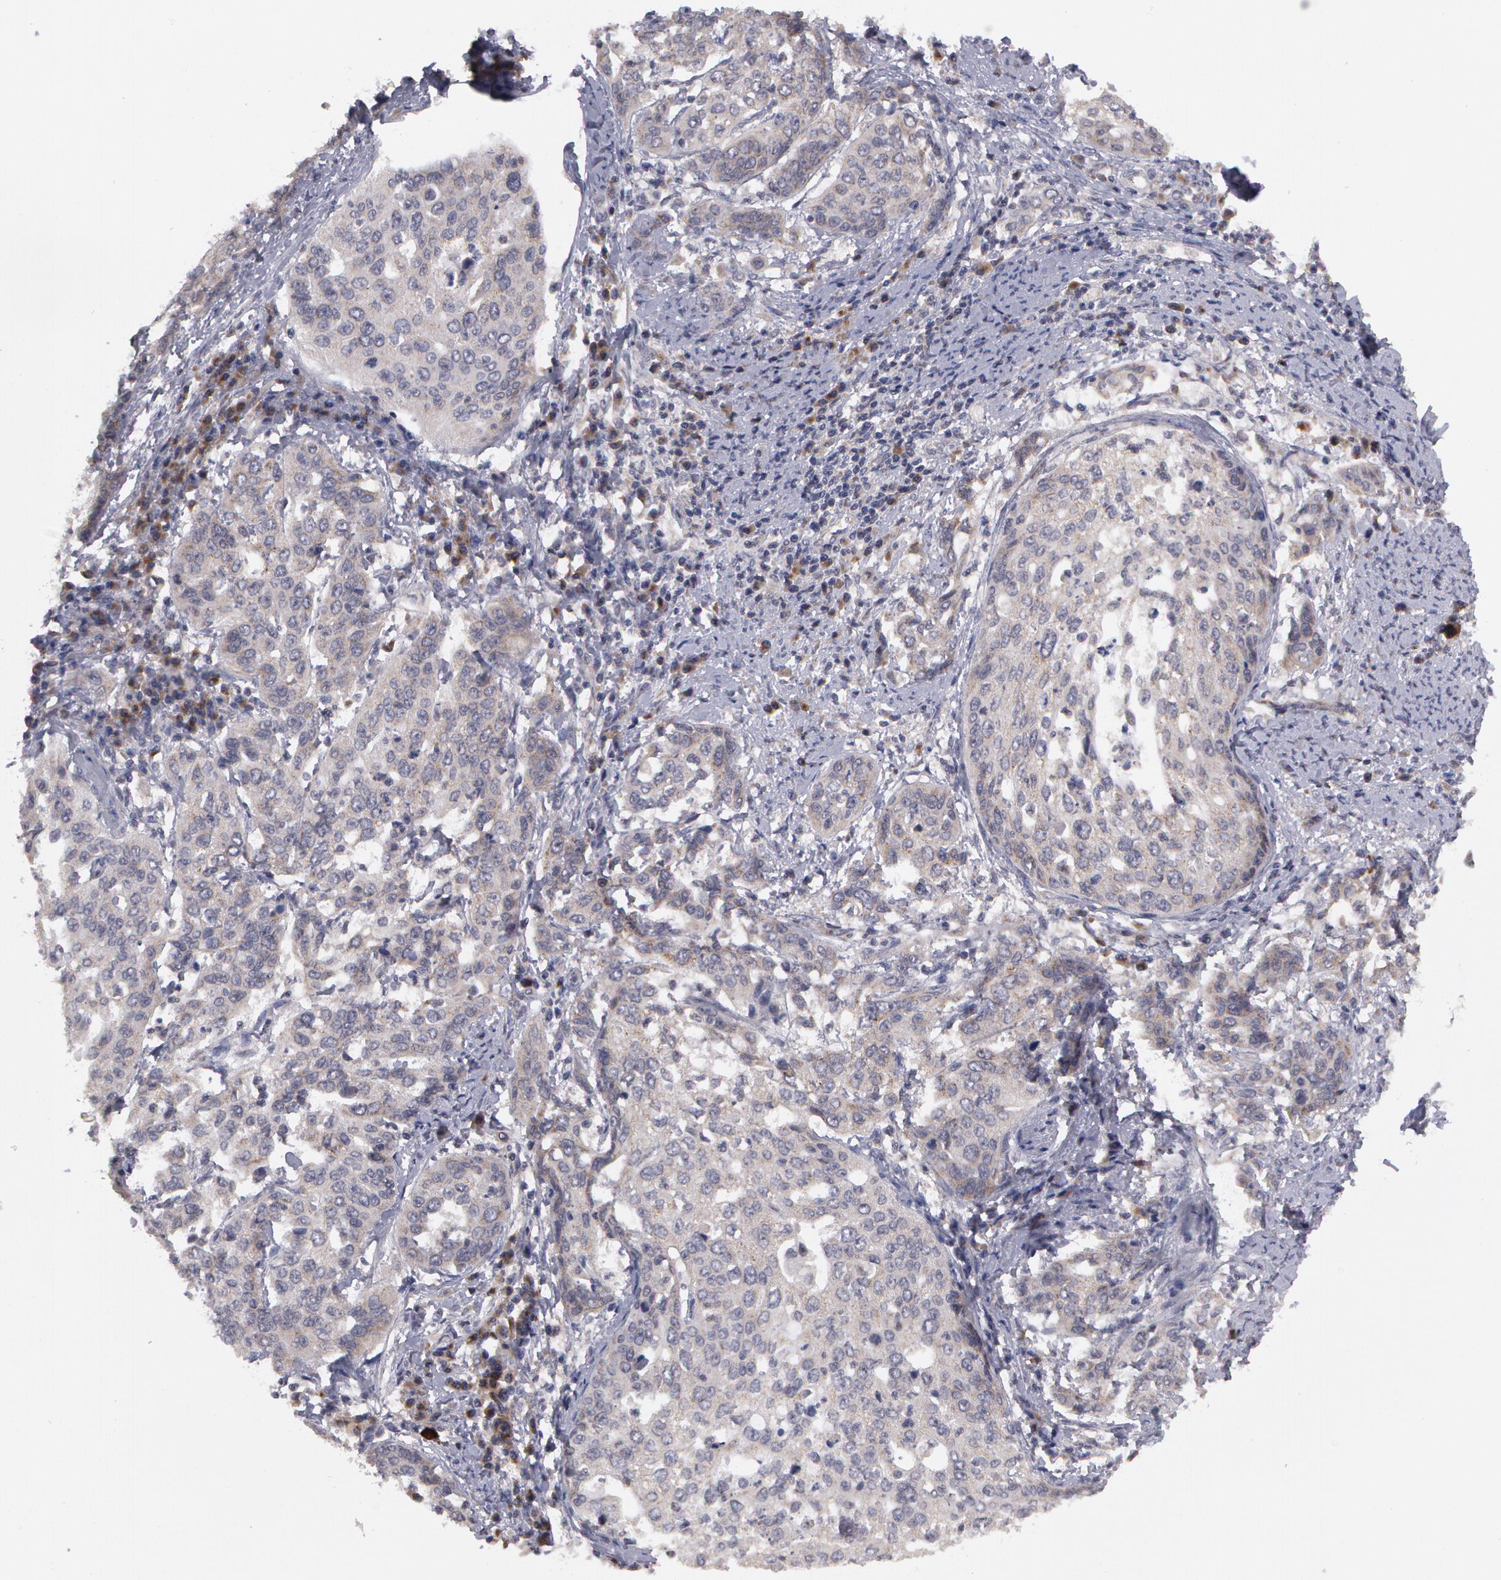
{"staining": {"intensity": "negative", "quantity": "none", "location": "none"}, "tissue": "cervical cancer", "cell_type": "Tumor cells", "image_type": "cancer", "snomed": [{"axis": "morphology", "description": "Squamous cell carcinoma, NOS"}, {"axis": "topography", "description": "Cervix"}], "caption": "High power microscopy image of an immunohistochemistry photomicrograph of cervical squamous cell carcinoma, revealing no significant staining in tumor cells. (DAB IHC, high magnification).", "gene": "STX5", "patient": {"sex": "female", "age": 41}}